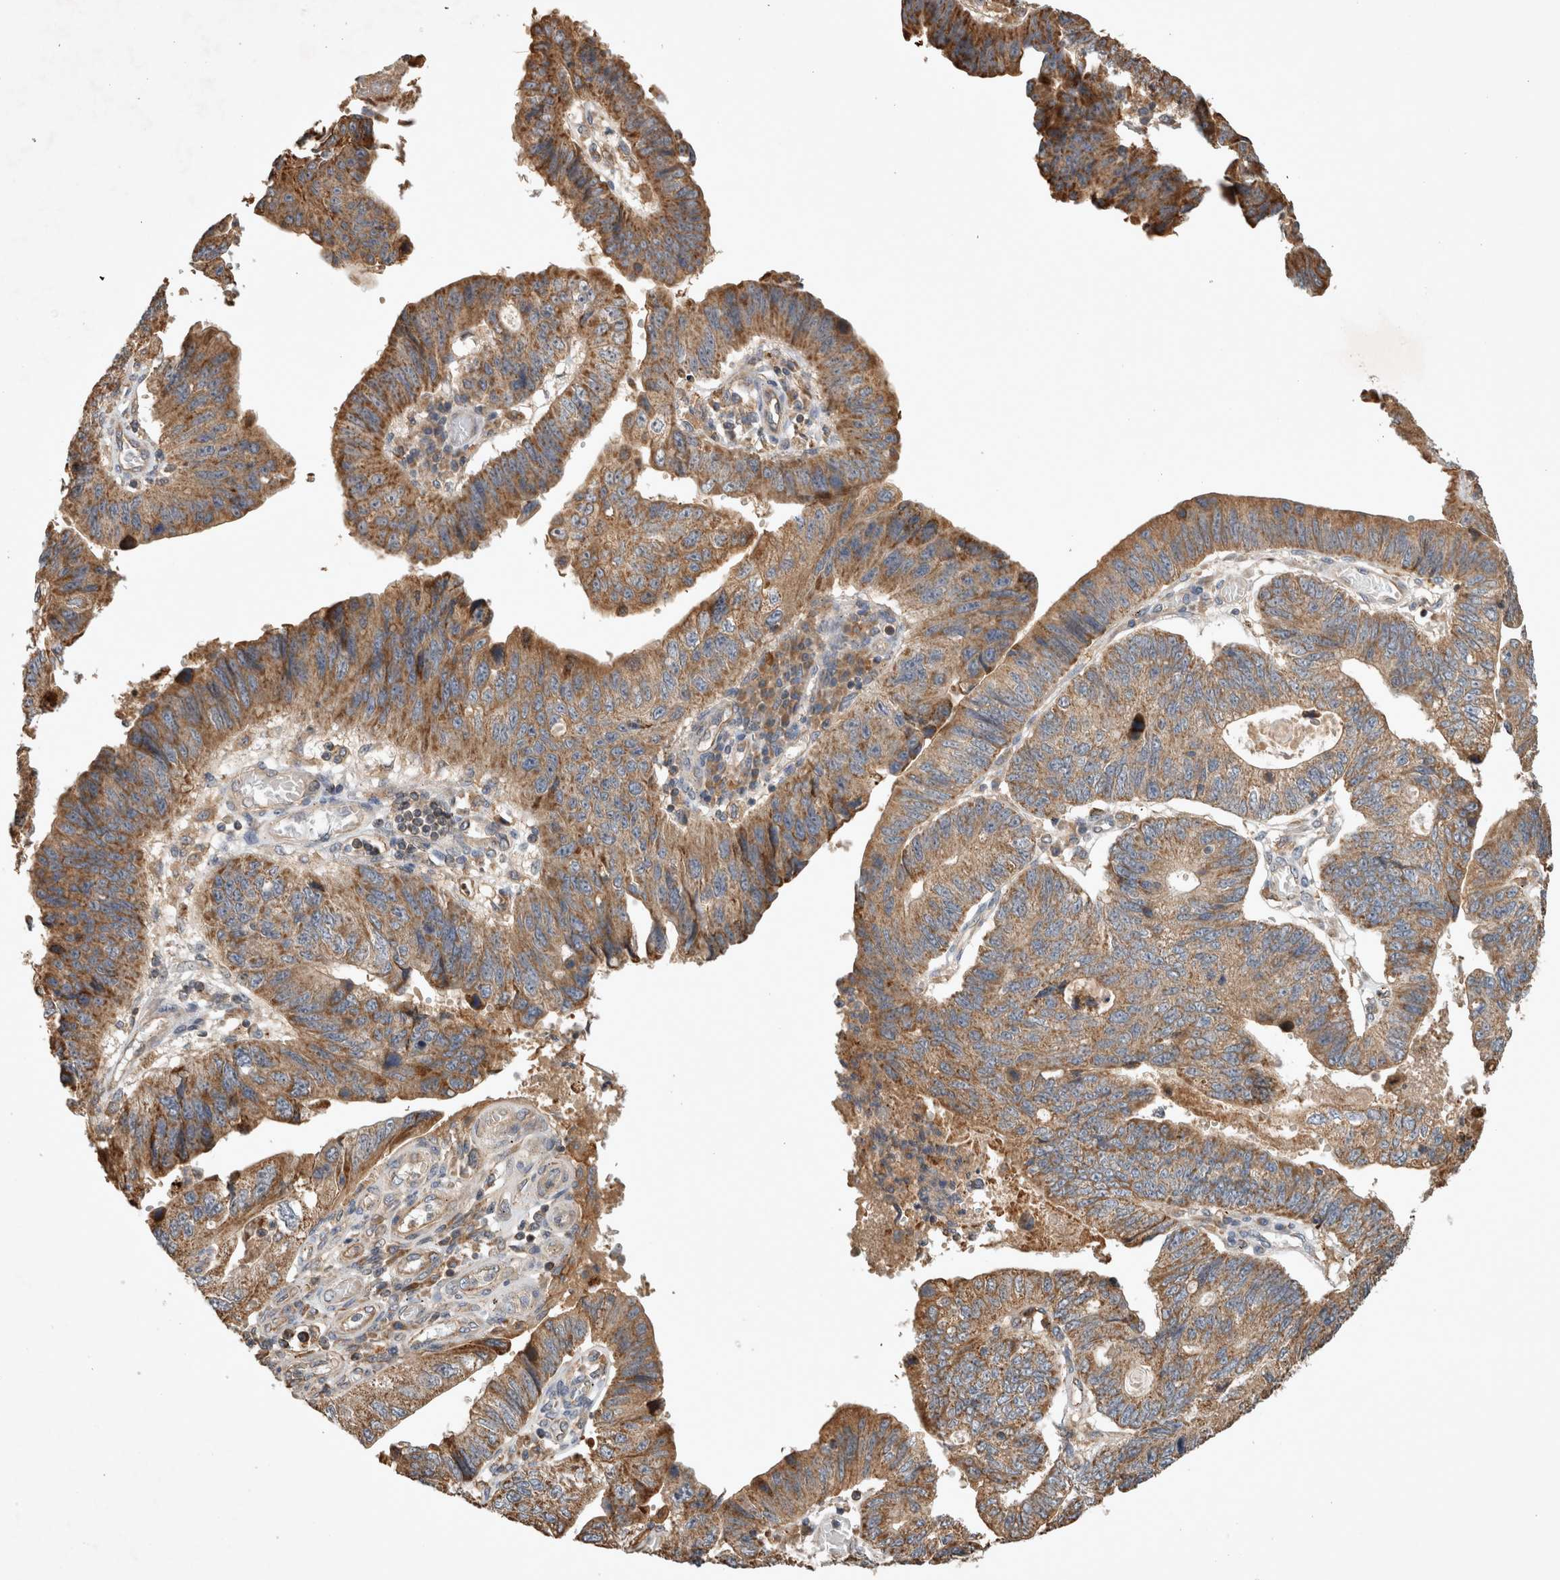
{"staining": {"intensity": "moderate", "quantity": ">75%", "location": "cytoplasmic/membranous"}, "tissue": "stomach cancer", "cell_type": "Tumor cells", "image_type": "cancer", "snomed": [{"axis": "morphology", "description": "Adenocarcinoma, NOS"}, {"axis": "topography", "description": "Stomach"}], "caption": "The histopathology image exhibits immunohistochemical staining of stomach adenocarcinoma. There is moderate cytoplasmic/membranous staining is identified in approximately >75% of tumor cells. The protein of interest is shown in brown color, while the nuclei are stained blue.", "gene": "SERAC1", "patient": {"sex": "male", "age": 59}}